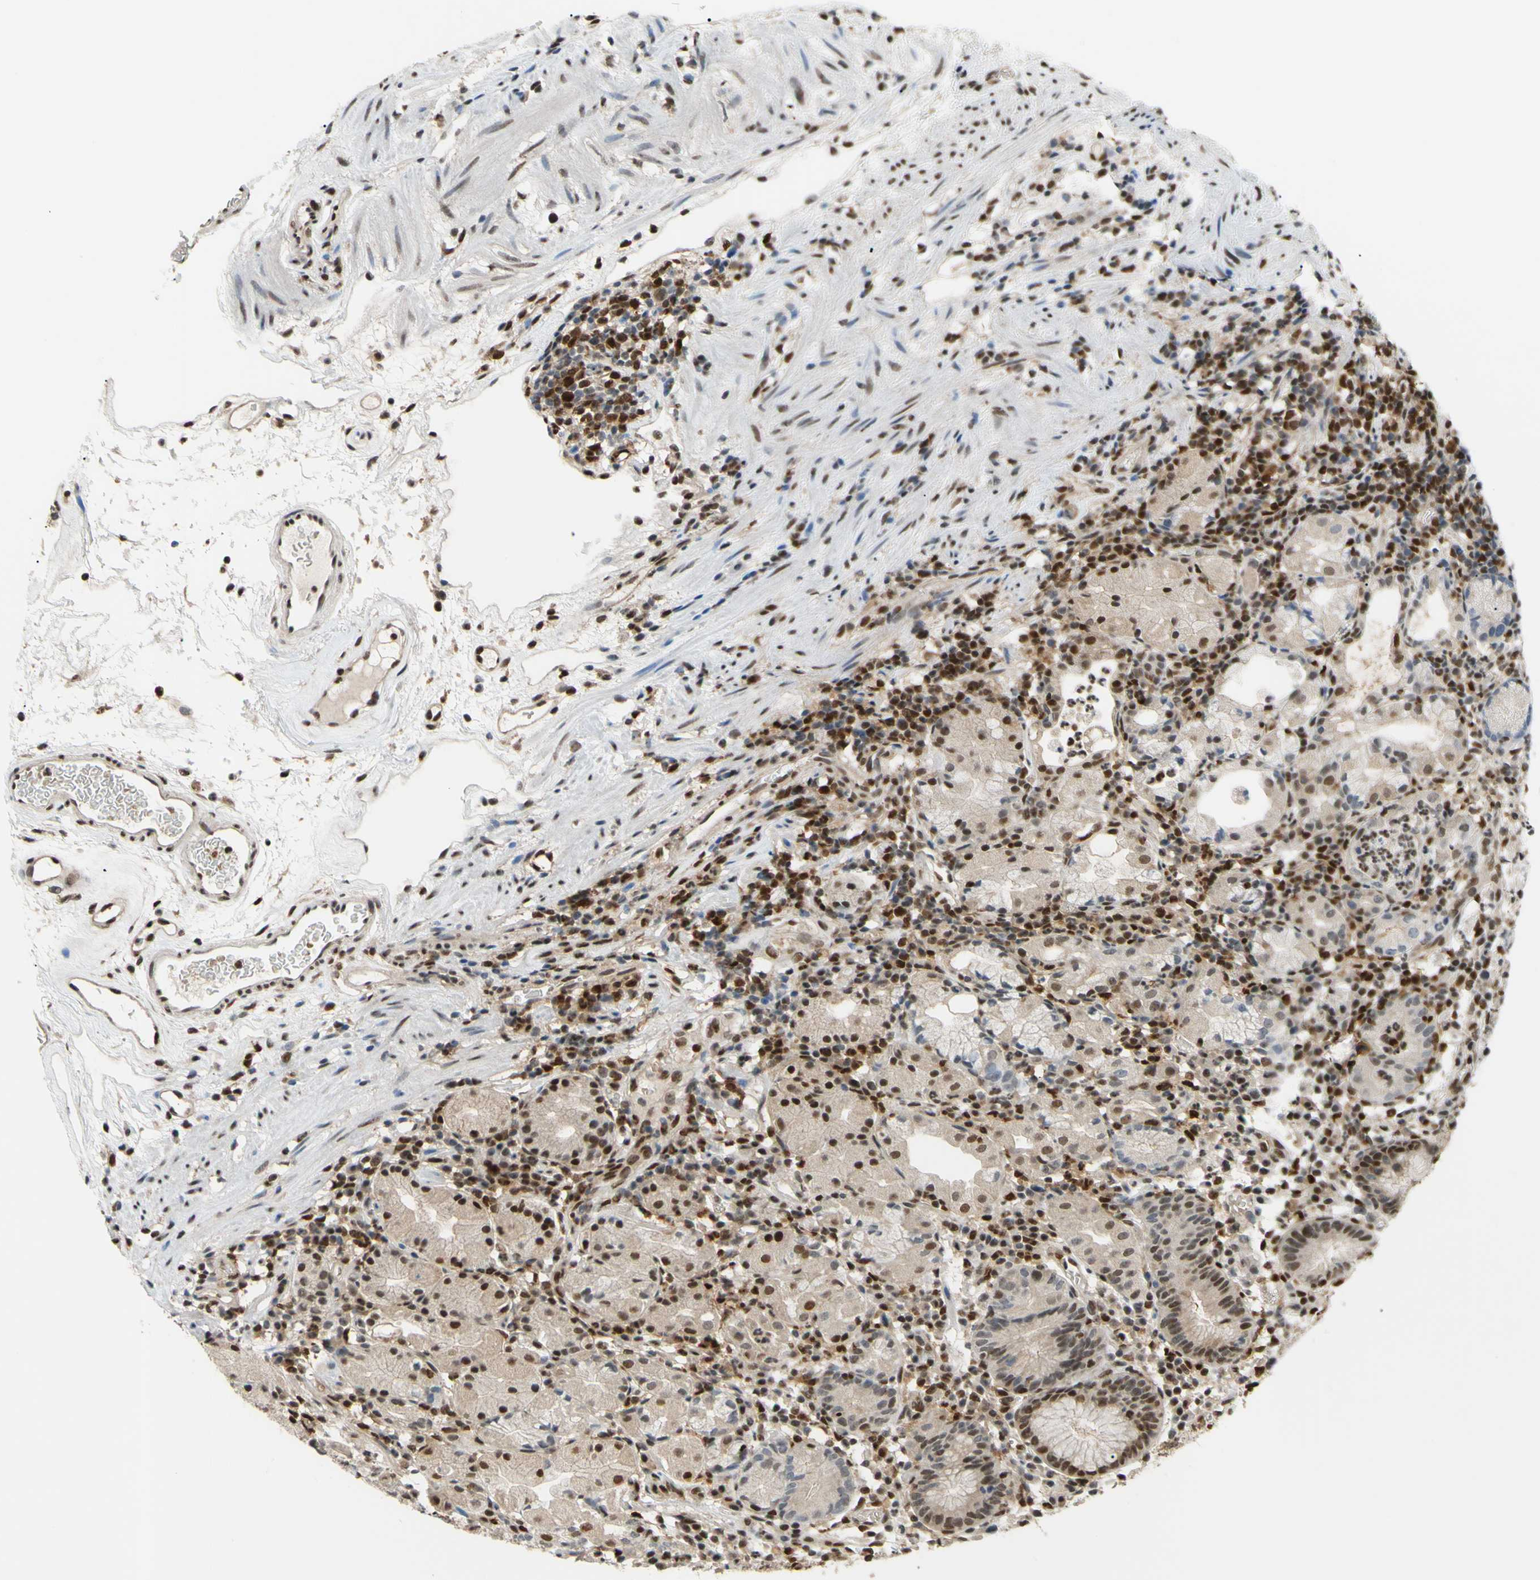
{"staining": {"intensity": "moderate", "quantity": "25%-75%", "location": "cytoplasmic/membranous,nuclear"}, "tissue": "stomach", "cell_type": "Glandular cells", "image_type": "normal", "snomed": [{"axis": "morphology", "description": "Normal tissue, NOS"}, {"axis": "topography", "description": "Stomach"}, {"axis": "topography", "description": "Stomach, lower"}], "caption": "Moderate cytoplasmic/membranous,nuclear staining is present in approximately 25%-75% of glandular cells in unremarkable stomach. Ihc stains the protein of interest in brown and the nuclei are stained blue.", "gene": "FKBP5", "patient": {"sex": "female", "age": 75}}